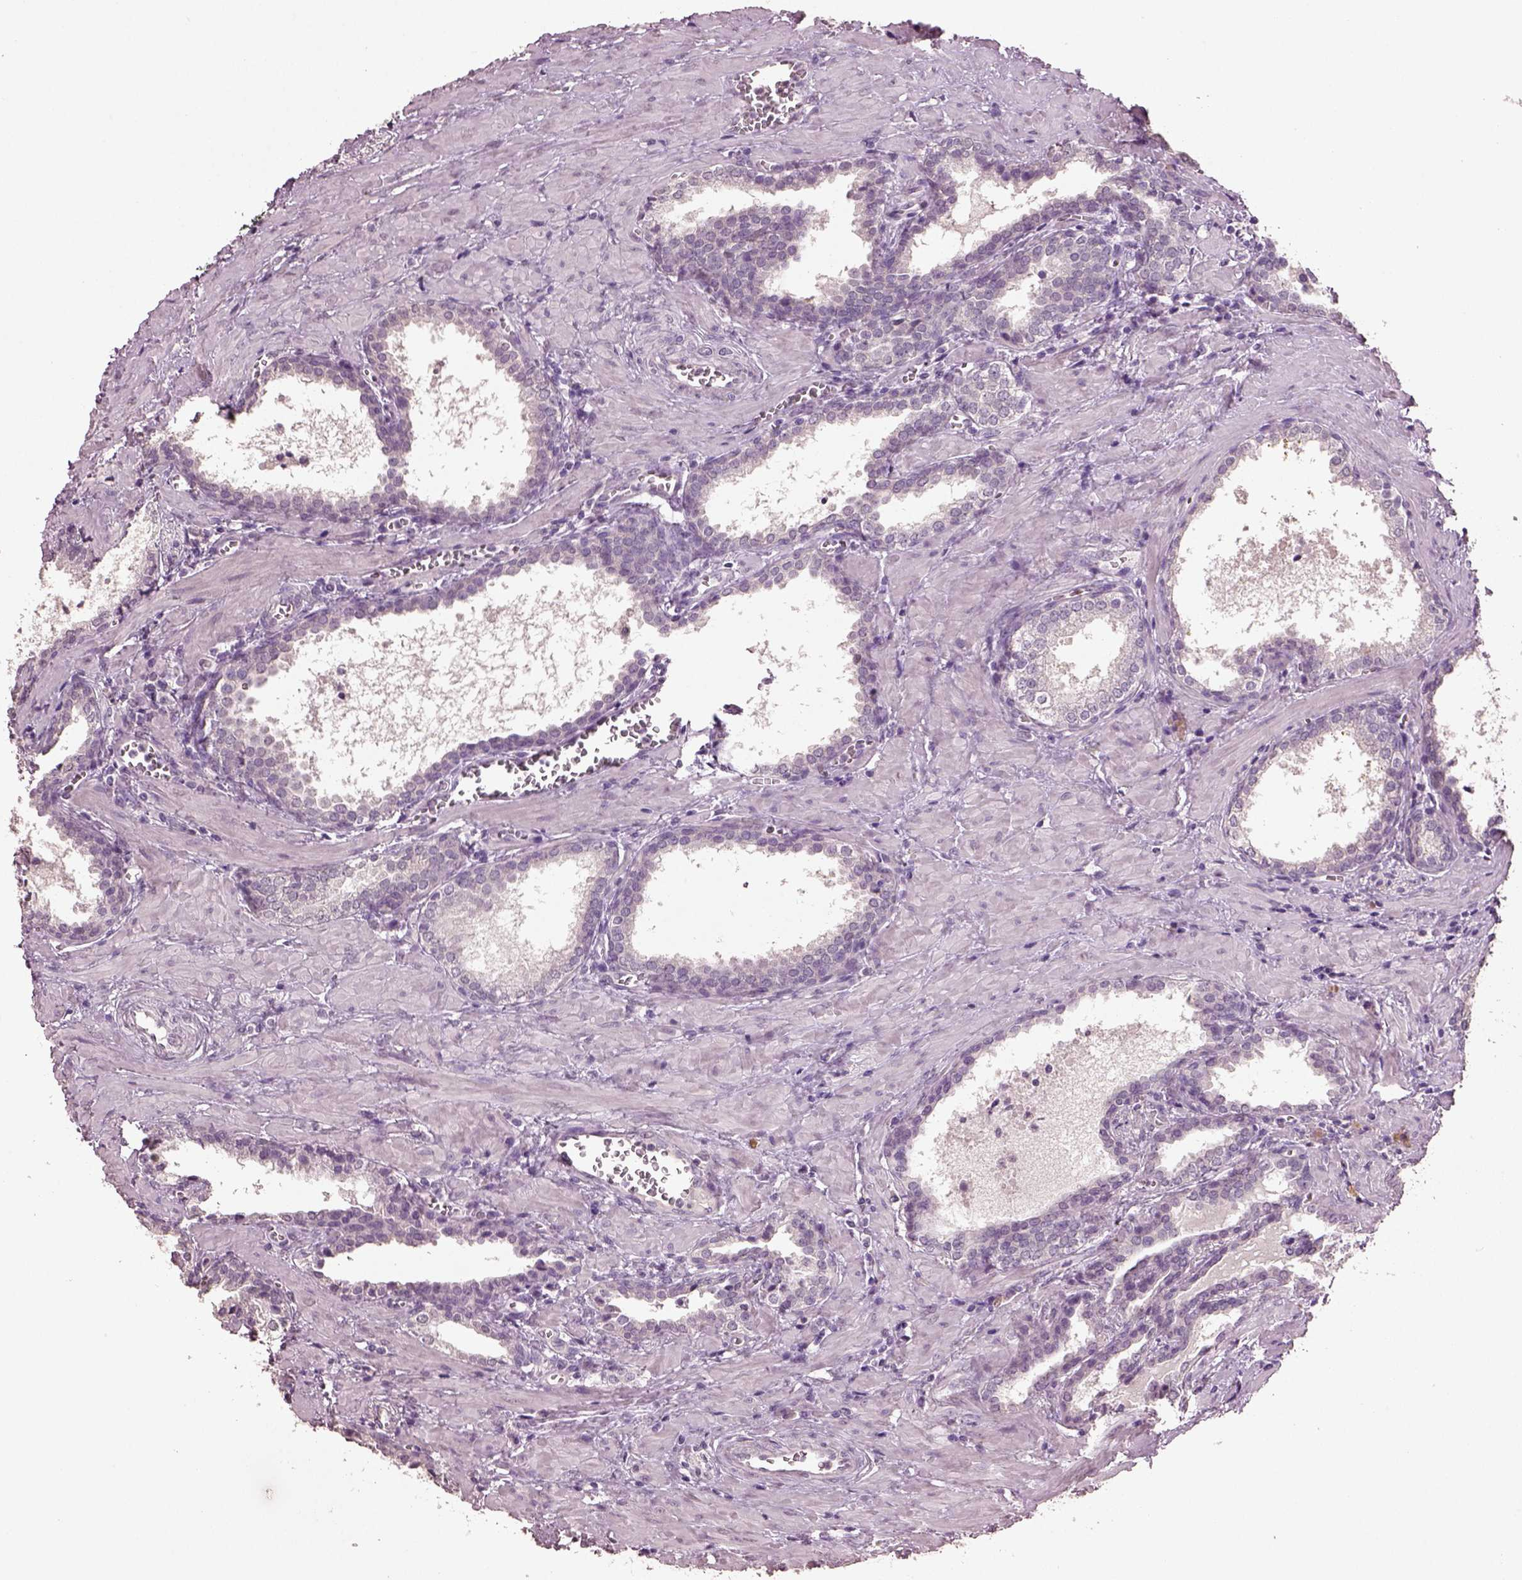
{"staining": {"intensity": "negative", "quantity": "none", "location": "none"}, "tissue": "prostate cancer", "cell_type": "Tumor cells", "image_type": "cancer", "snomed": [{"axis": "morphology", "description": "Adenocarcinoma, NOS"}, {"axis": "topography", "description": "Prostate and seminal vesicle, NOS"}], "caption": "Prostate cancer (adenocarcinoma) stained for a protein using immunohistochemistry shows no staining tumor cells.", "gene": "KCNIP3", "patient": {"sex": "male", "age": 63}}